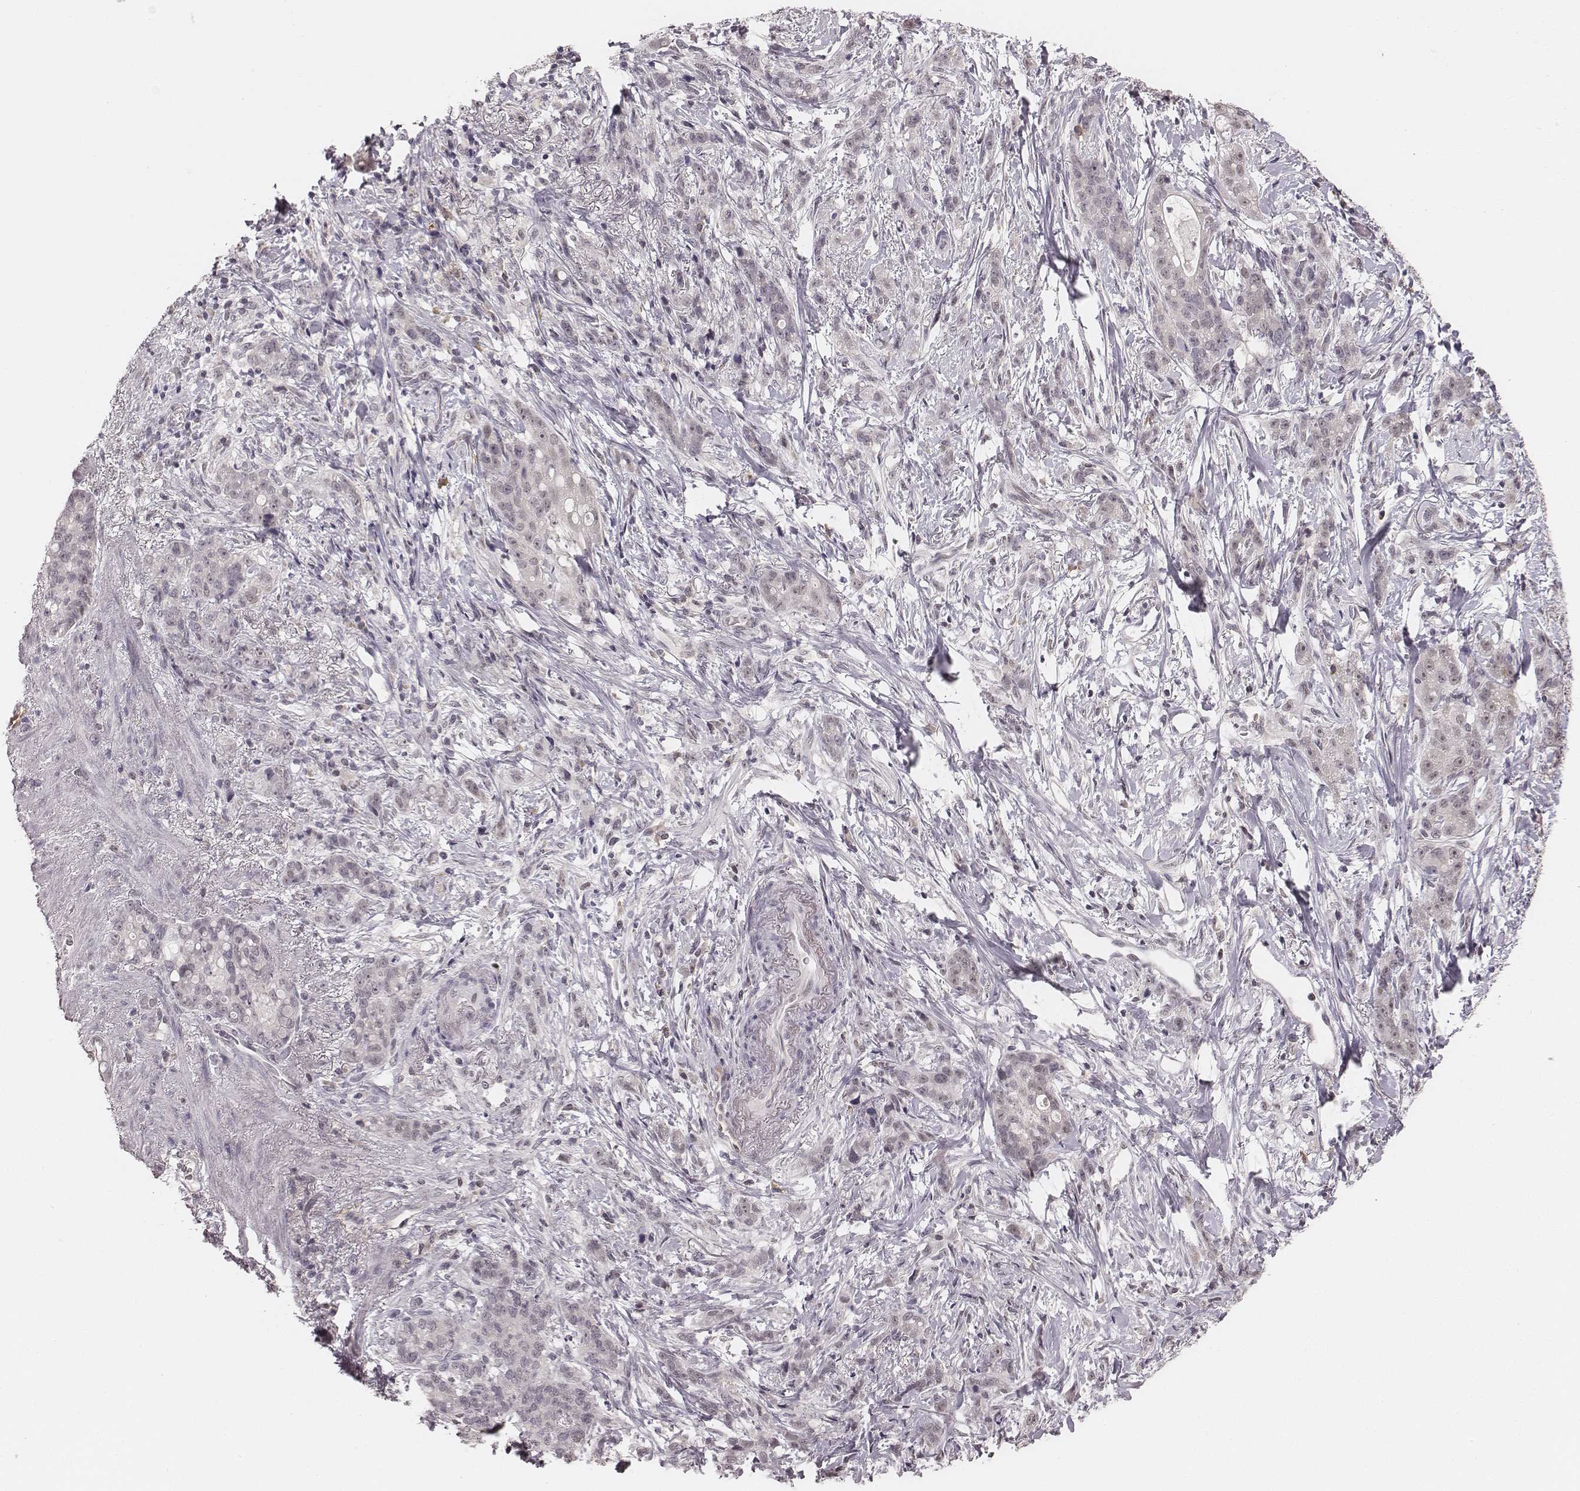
{"staining": {"intensity": "negative", "quantity": "none", "location": "none"}, "tissue": "stomach cancer", "cell_type": "Tumor cells", "image_type": "cancer", "snomed": [{"axis": "morphology", "description": "Adenocarcinoma, NOS"}, {"axis": "topography", "description": "Stomach, lower"}], "caption": "DAB immunohistochemical staining of human stomach cancer (adenocarcinoma) exhibits no significant expression in tumor cells.", "gene": "RPGRIP1", "patient": {"sex": "male", "age": 88}}